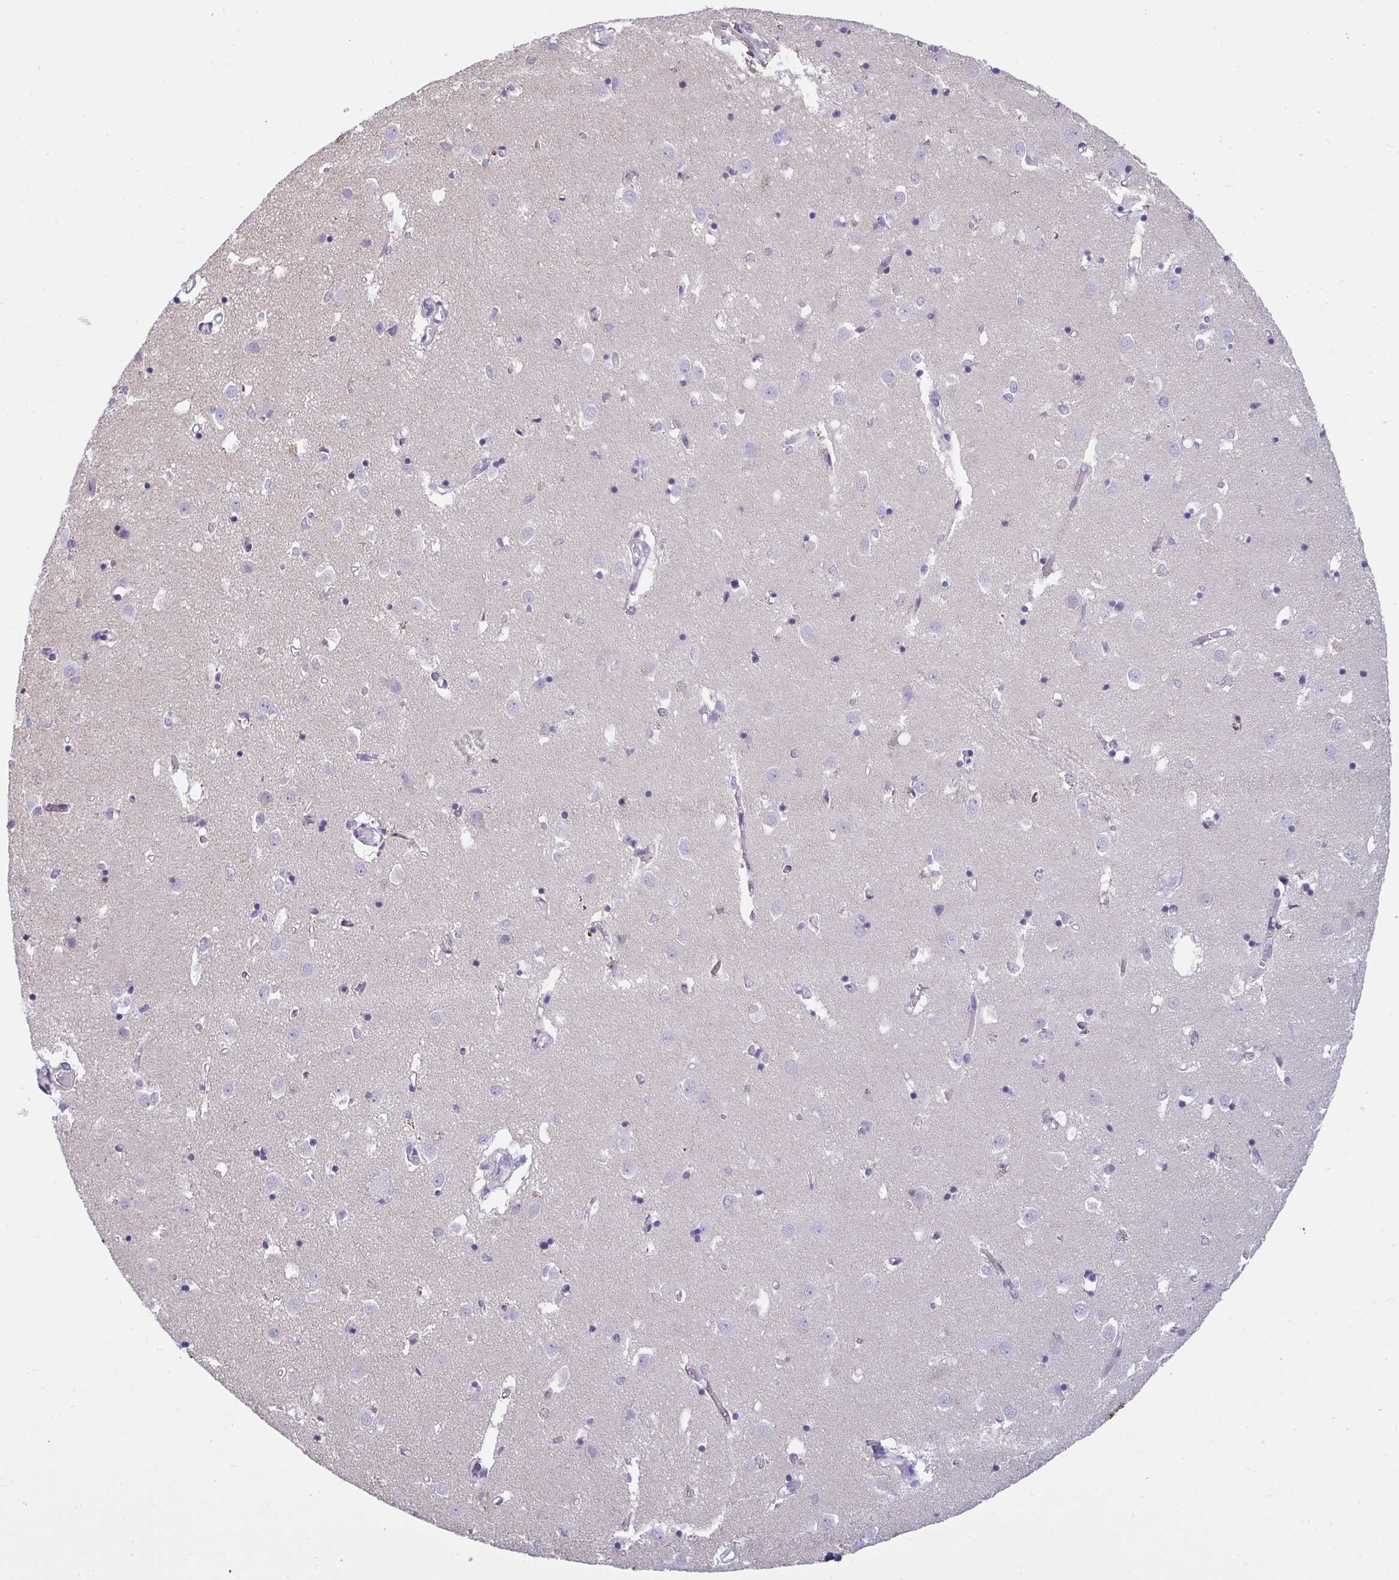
{"staining": {"intensity": "negative", "quantity": "none", "location": "none"}, "tissue": "caudate", "cell_type": "Glial cells", "image_type": "normal", "snomed": [{"axis": "morphology", "description": "Normal tissue, NOS"}, {"axis": "topography", "description": "Lateral ventricle wall"}], "caption": "A micrograph of caudate stained for a protein reveals no brown staining in glial cells.", "gene": "SUZ12", "patient": {"sex": "male", "age": 70}}